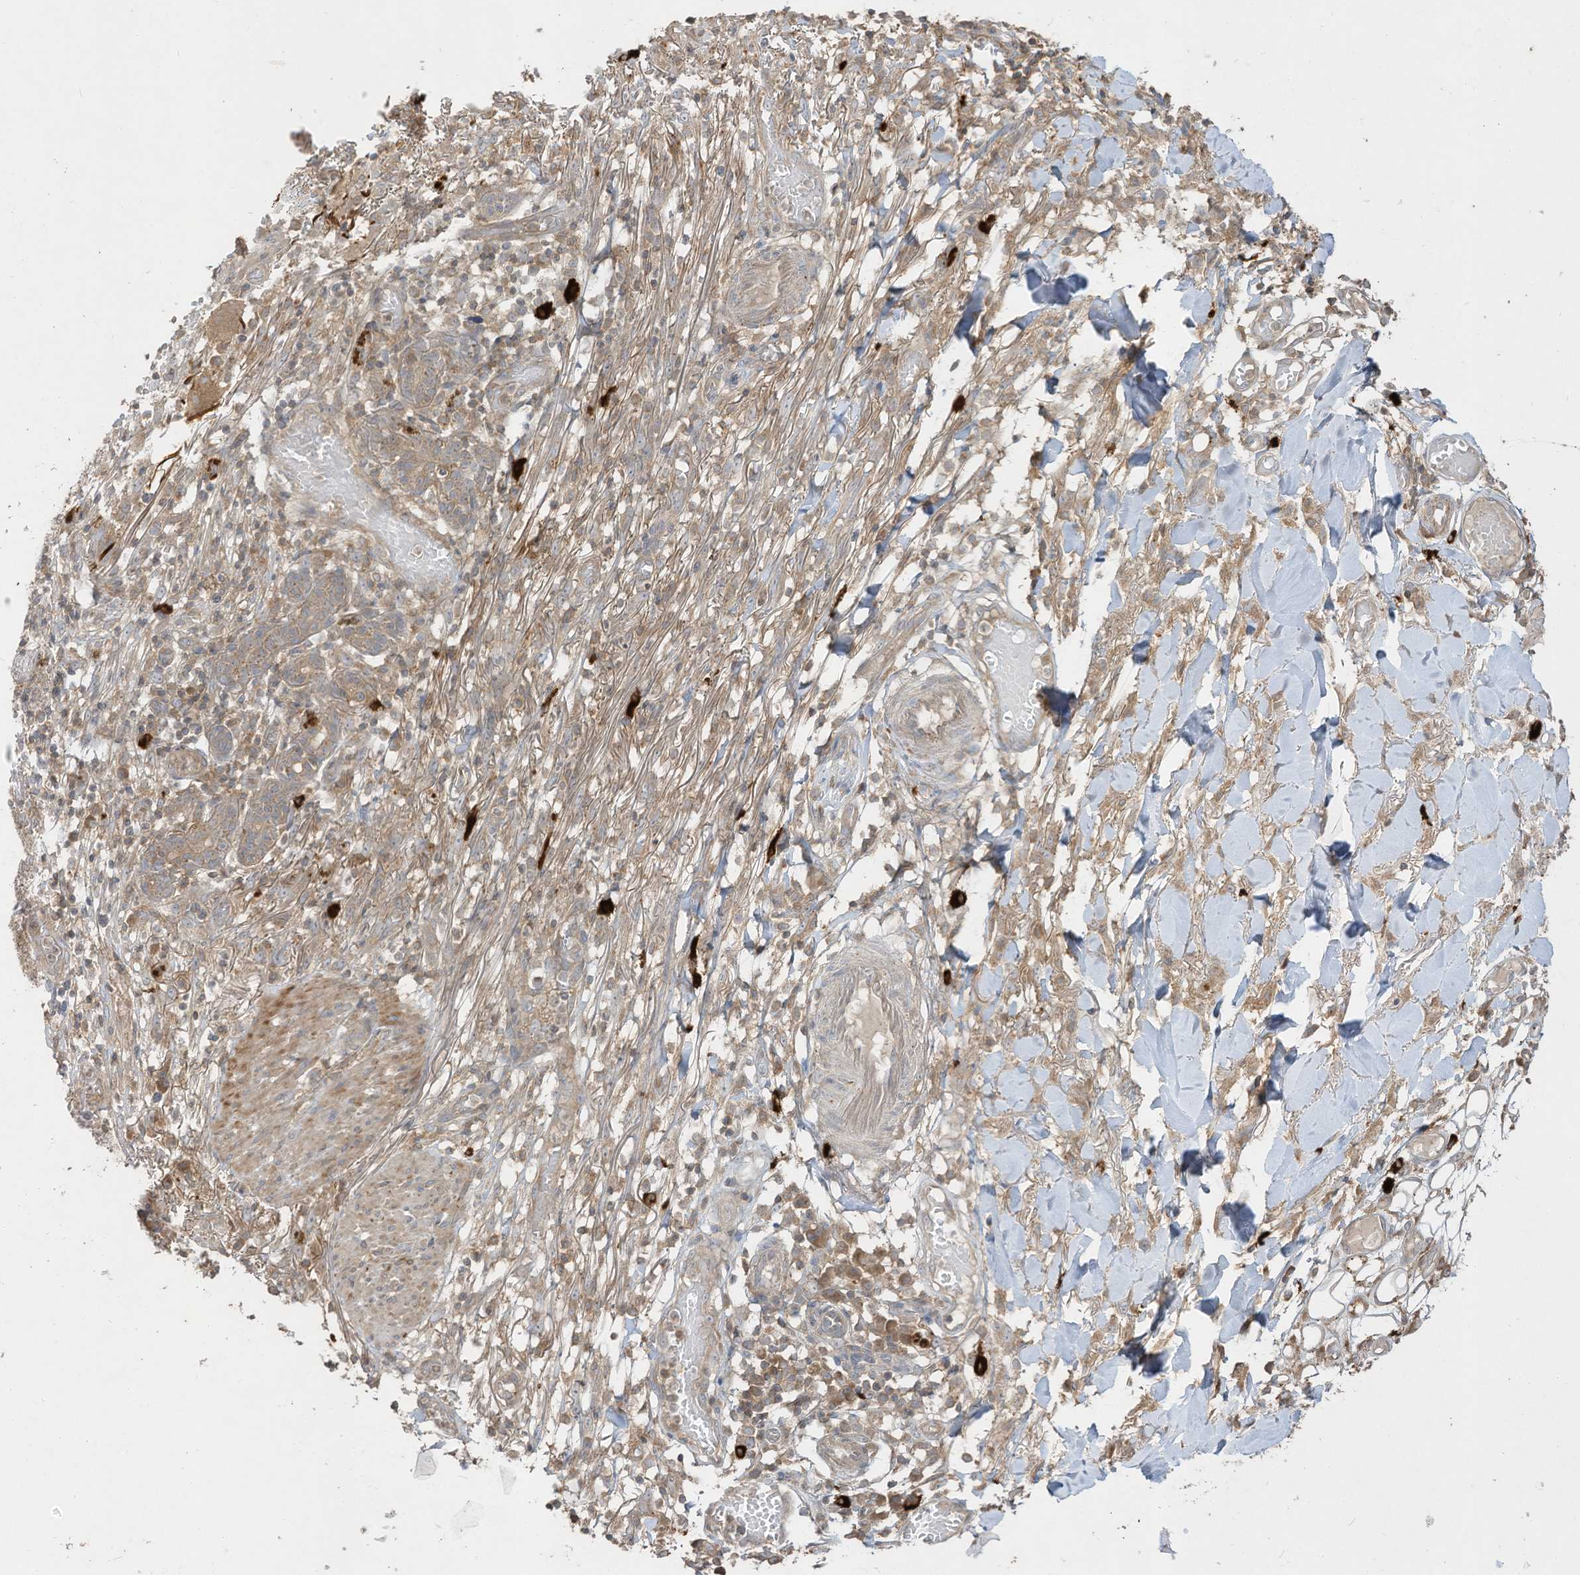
{"staining": {"intensity": "weak", "quantity": "25%-75%", "location": "cytoplasmic/membranous"}, "tissue": "skin cancer", "cell_type": "Tumor cells", "image_type": "cancer", "snomed": [{"axis": "morphology", "description": "Basal cell carcinoma"}, {"axis": "topography", "description": "Skin"}], "caption": "Human skin cancer stained for a protein (brown) reveals weak cytoplasmic/membranous positive positivity in approximately 25%-75% of tumor cells.", "gene": "LDAH", "patient": {"sex": "male", "age": 85}}